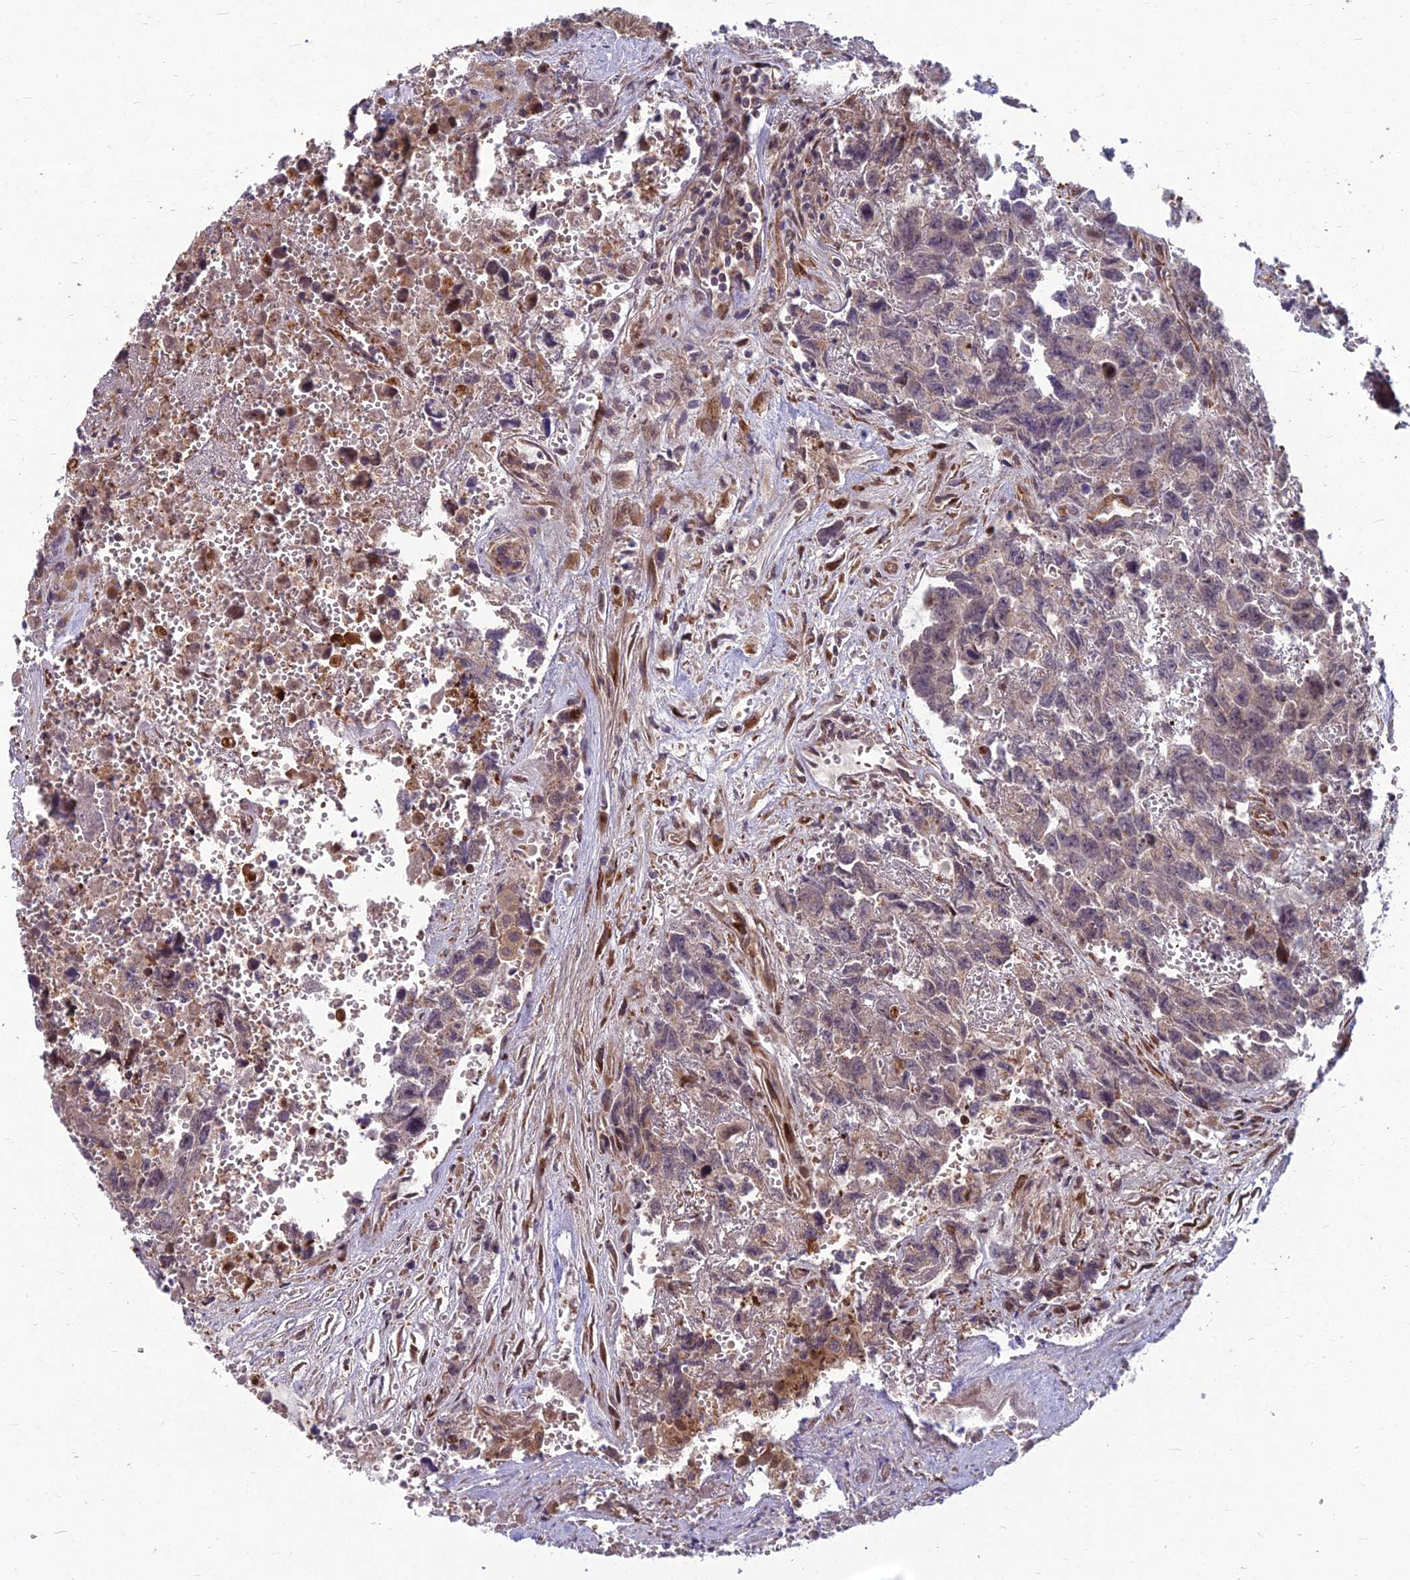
{"staining": {"intensity": "negative", "quantity": "none", "location": "none"}, "tissue": "testis cancer", "cell_type": "Tumor cells", "image_type": "cancer", "snomed": [{"axis": "morphology", "description": "Carcinoma, Embryonal, NOS"}, {"axis": "topography", "description": "Testis"}], "caption": "Immunohistochemistry micrograph of human embryonal carcinoma (testis) stained for a protein (brown), which exhibits no expression in tumor cells.", "gene": "MFSD8", "patient": {"sex": "male", "age": 31}}